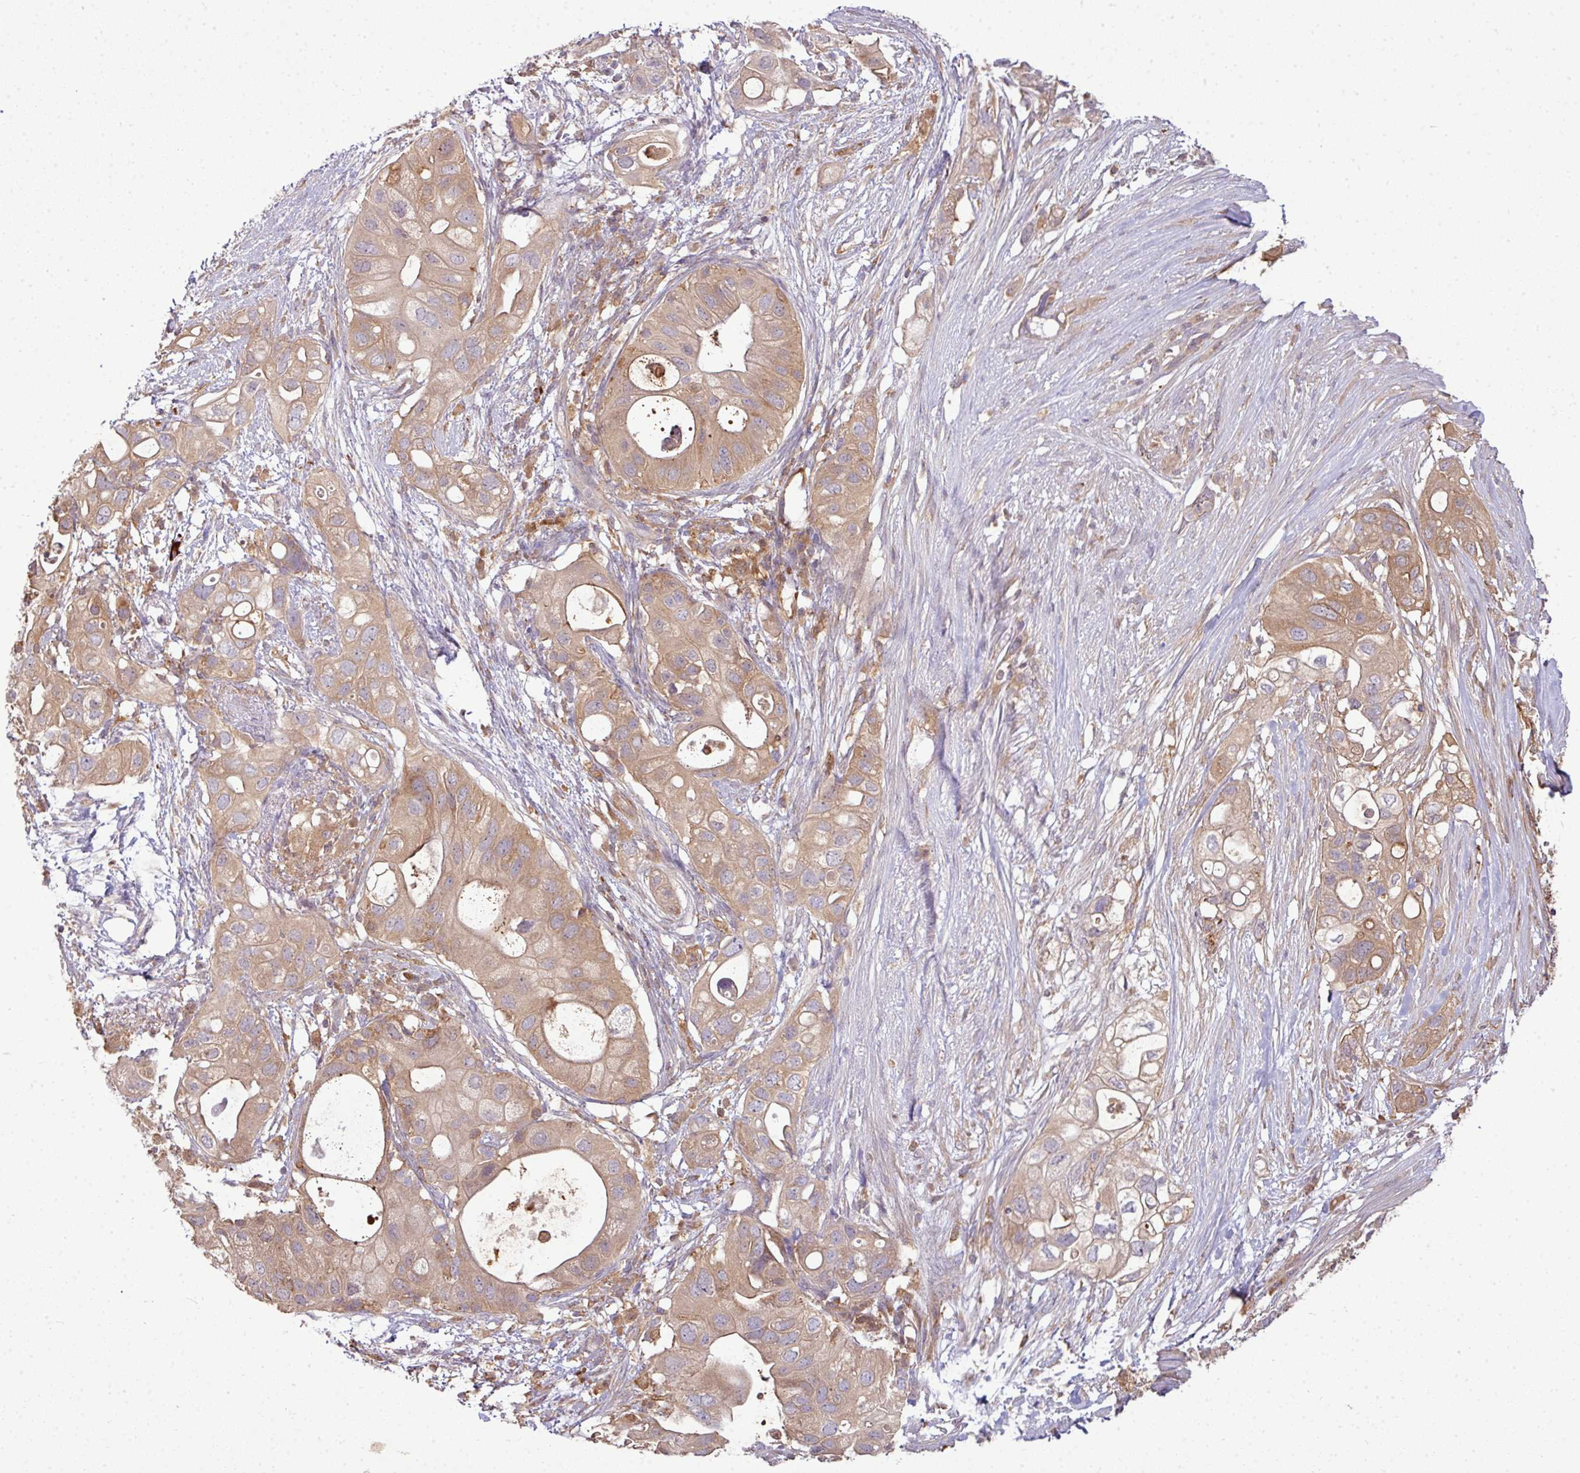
{"staining": {"intensity": "moderate", "quantity": ">75%", "location": "cytoplasmic/membranous"}, "tissue": "pancreatic cancer", "cell_type": "Tumor cells", "image_type": "cancer", "snomed": [{"axis": "morphology", "description": "Adenocarcinoma, NOS"}, {"axis": "topography", "description": "Pancreas"}], "caption": "There is medium levels of moderate cytoplasmic/membranous positivity in tumor cells of pancreatic adenocarcinoma, as demonstrated by immunohistochemical staining (brown color).", "gene": "STAT5A", "patient": {"sex": "female", "age": 72}}